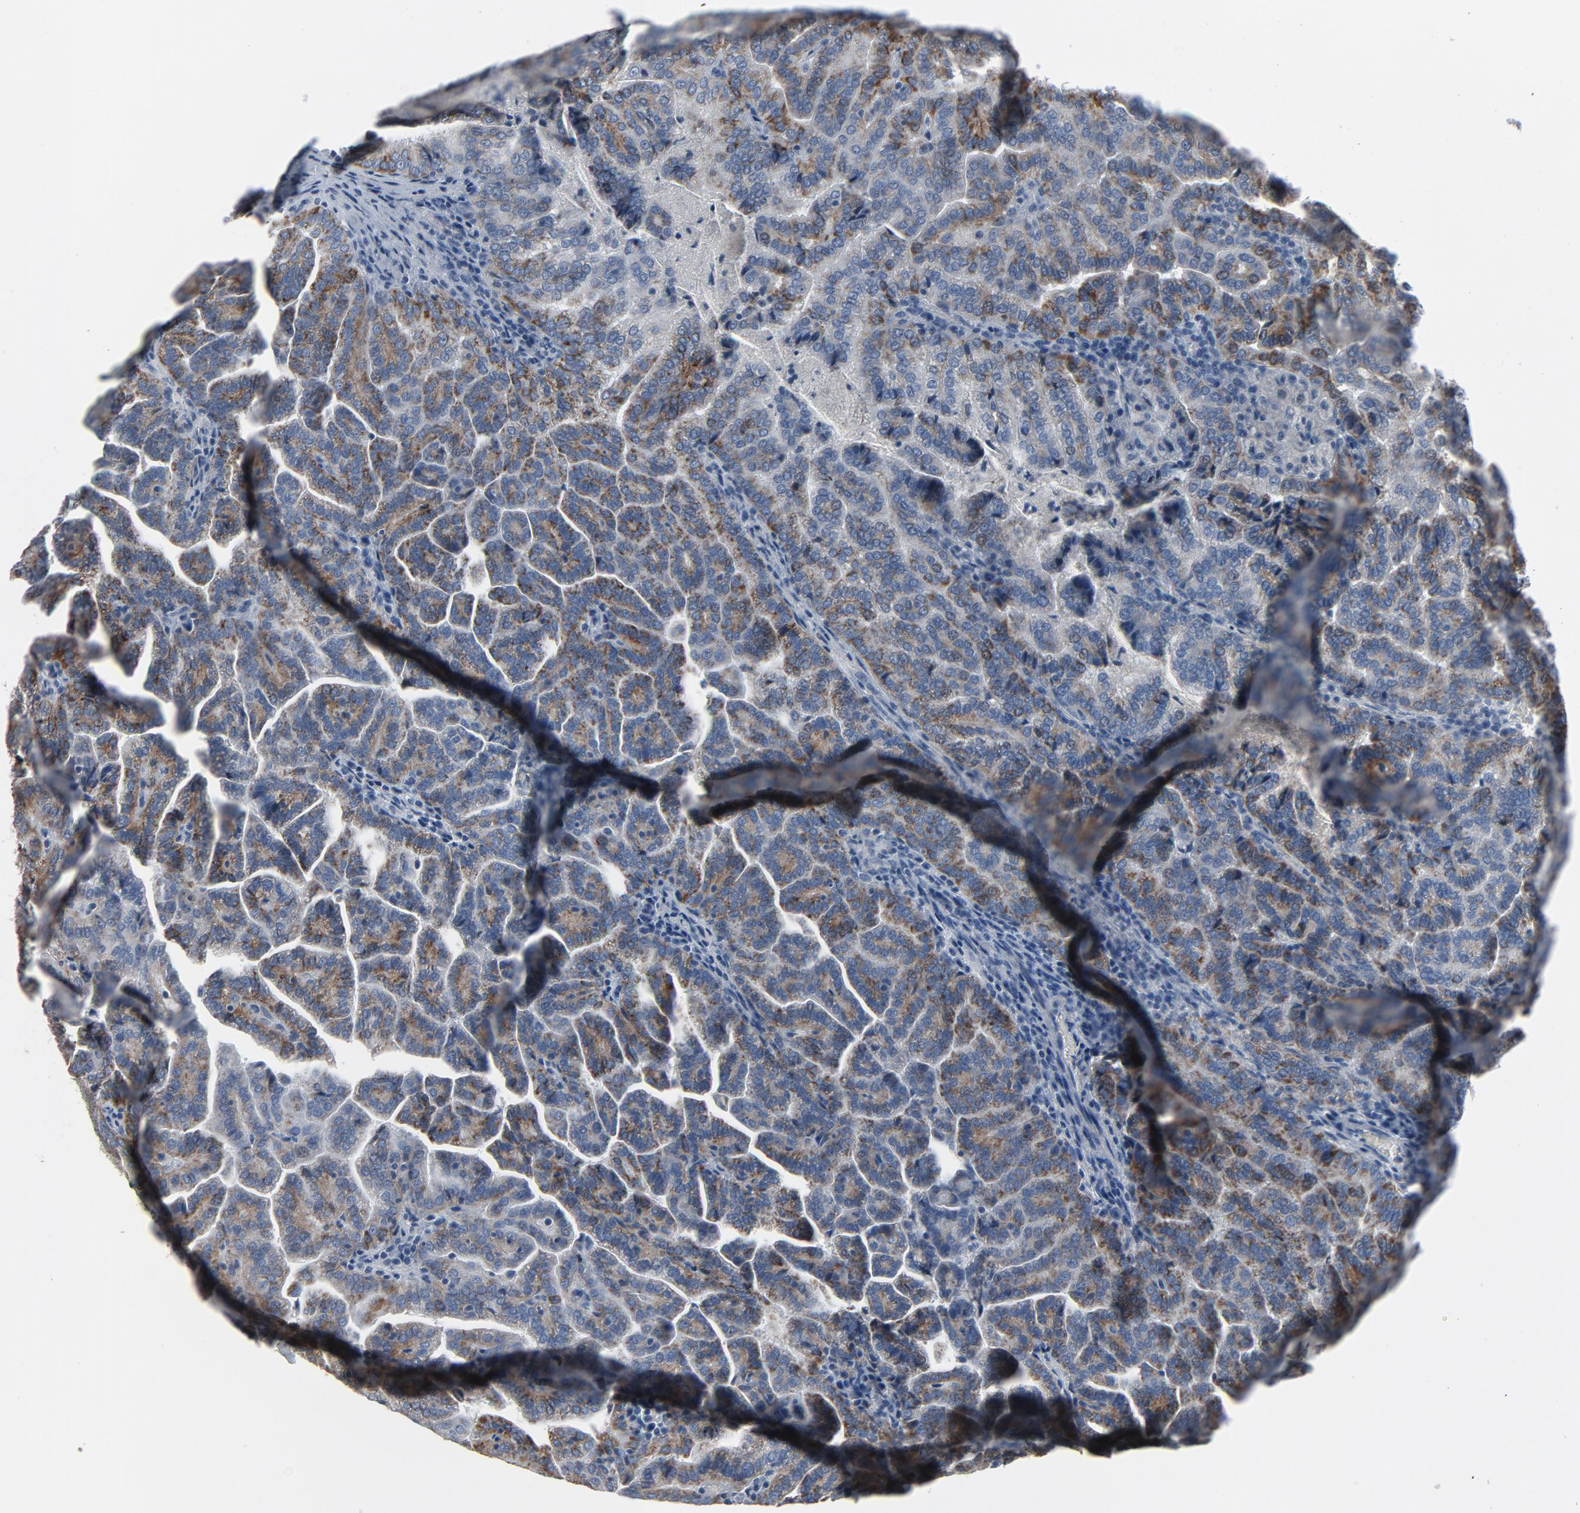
{"staining": {"intensity": "weak", "quantity": "25%-75%", "location": "cytoplasmic/membranous"}, "tissue": "renal cancer", "cell_type": "Tumor cells", "image_type": "cancer", "snomed": [{"axis": "morphology", "description": "Adenocarcinoma, NOS"}, {"axis": "topography", "description": "Kidney"}], "caption": "DAB immunohistochemical staining of human renal cancer reveals weak cytoplasmic/membranous protein expression in approximately 25%-75% of tumor cells.", "gene": "GPX2", "patient": {"sex": "male", "age": 61}}